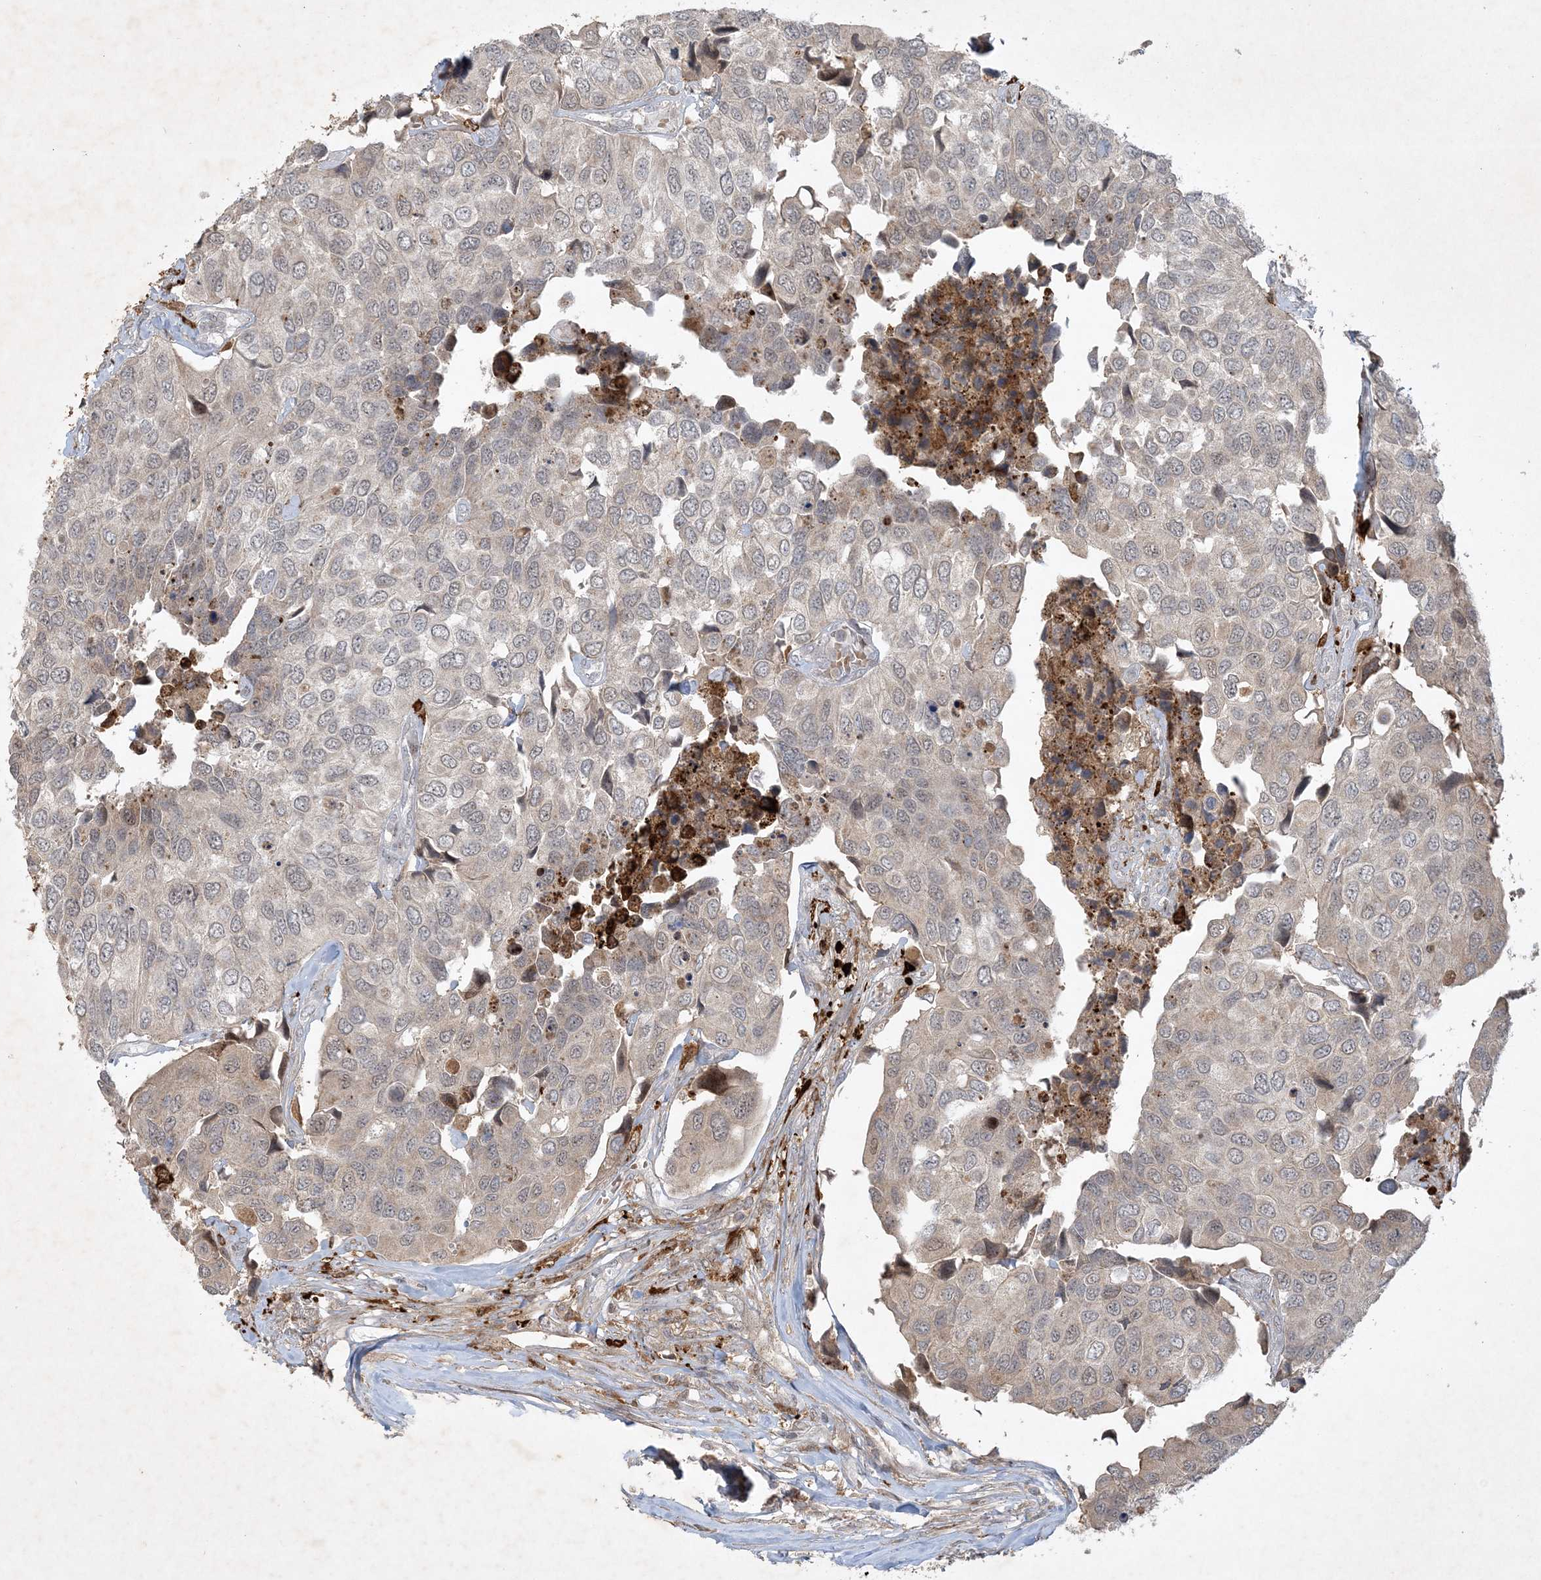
{"staining": {"intensity": "weak", "quantity": "25%-75%", "location": "cytoplasmic/membranous"}, "tissue": "urothelial cancer", "cell_type": "Tumor cells", "image_type": "cancer", "snomed": [{"axis": "morphology", "description": "Urothelial carcinoma, High grade"}, {"axis": "topography", "description": "Urinary bladder"}], "caption": "Protein analysis of high-grade urothelial carcinoma tissue displays weak cytoplasmic/membranous expression in about 25%-75% of tumor cells.", "gene": "THG1L", "patient": {"sex": "male", "age": 74}}